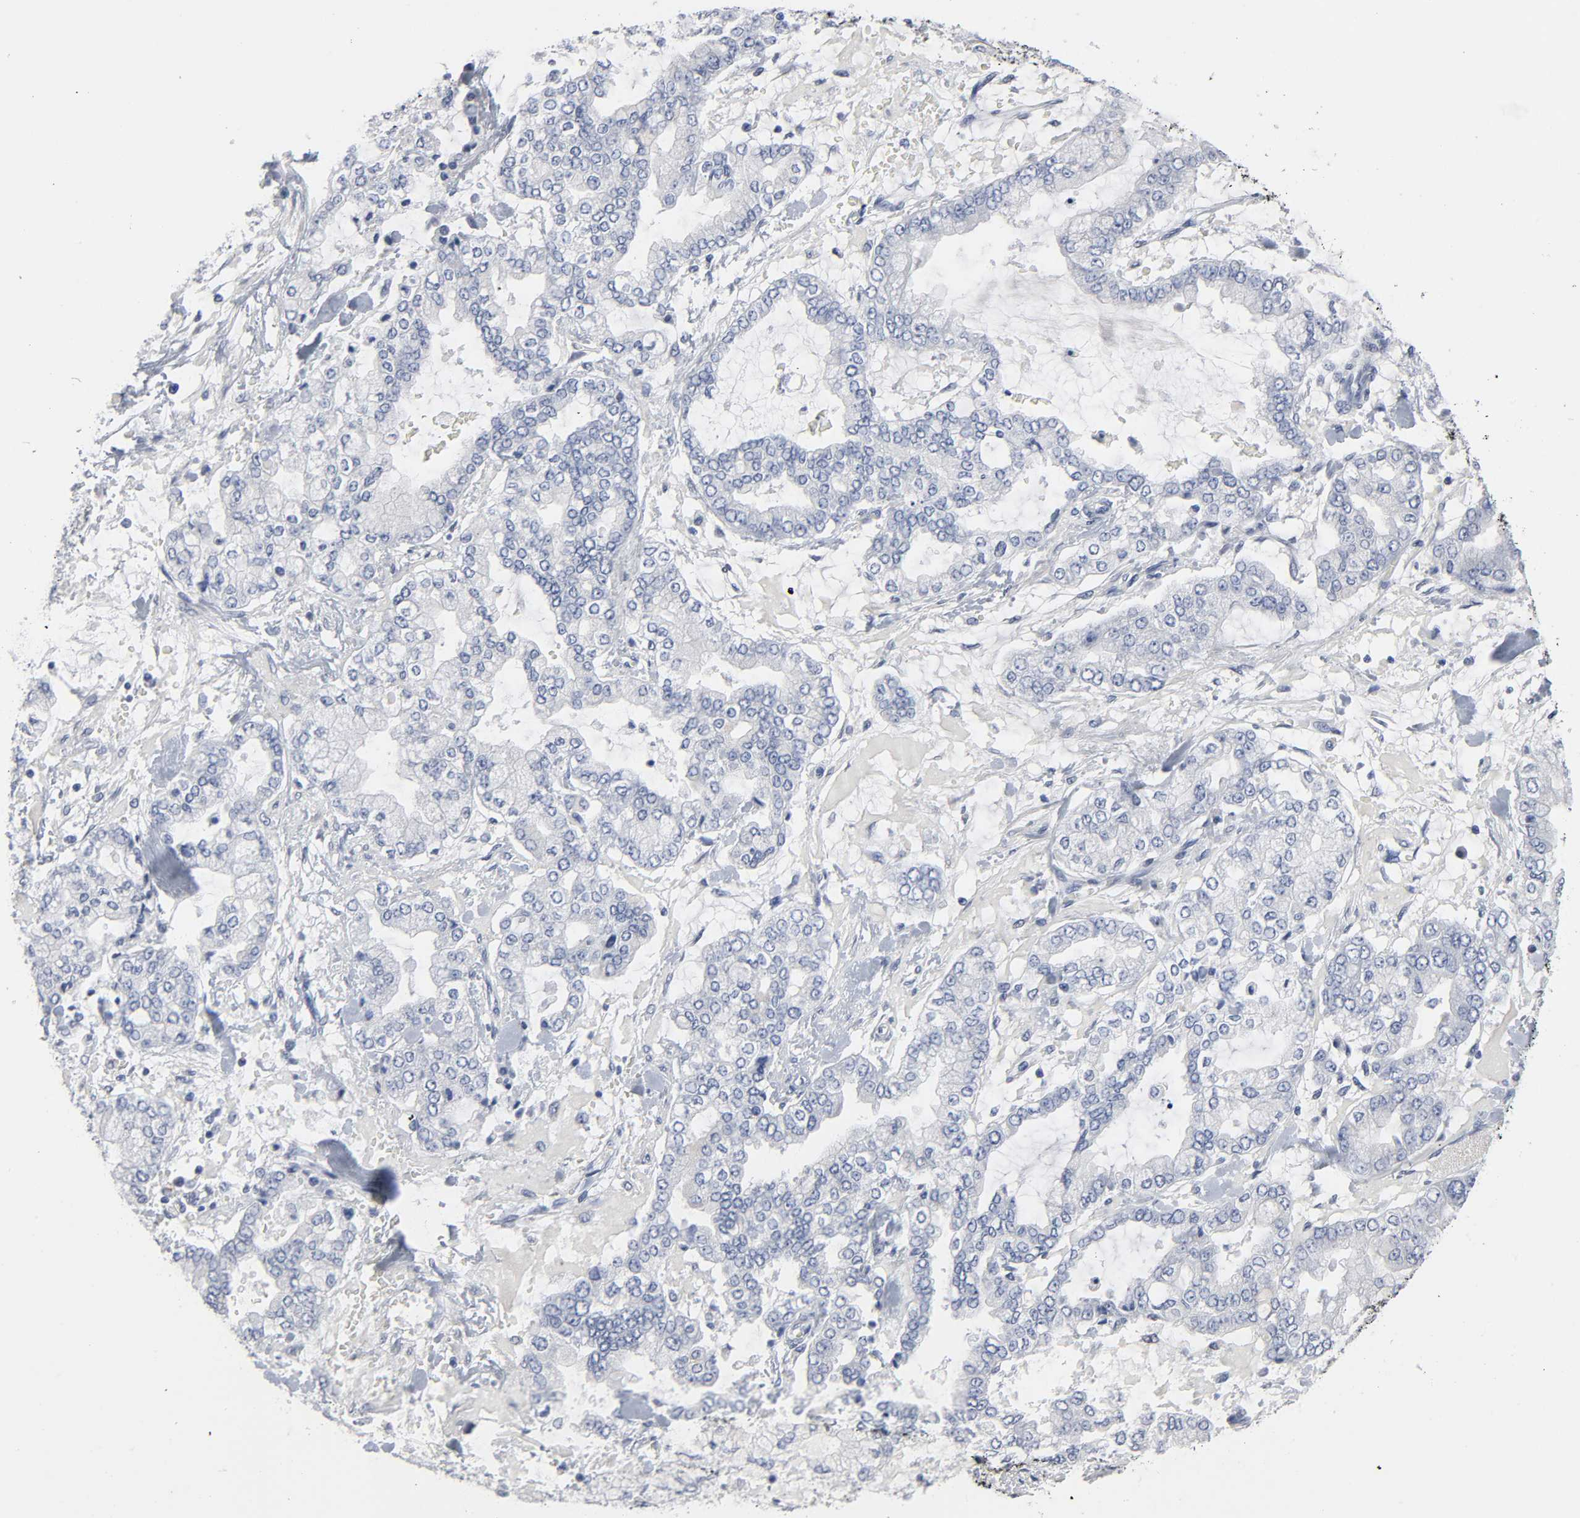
{"staining": {"intensity": "negative", "quantity": "none", "location": "none"}, "tissue": "stomach cancer", "cell_type": "Tumor cells", "image_type": "cancer", "snomed": [{"axis": "morphology", "description": "Normal tissue, NOS"}, {"axis": "morphology", "description": "Adenocarcinoma, NOS"}, {"axis": "topography", "description": "Stomach, upper"}, {"axis": "topography", "description": "Stomach"}], "caption": "A histopathology image of human adenocarcinoma (stomach) is negative for staining in tumor cells.", "gene": "SALL2", "patient": {"sex": "male", "age": 76}}